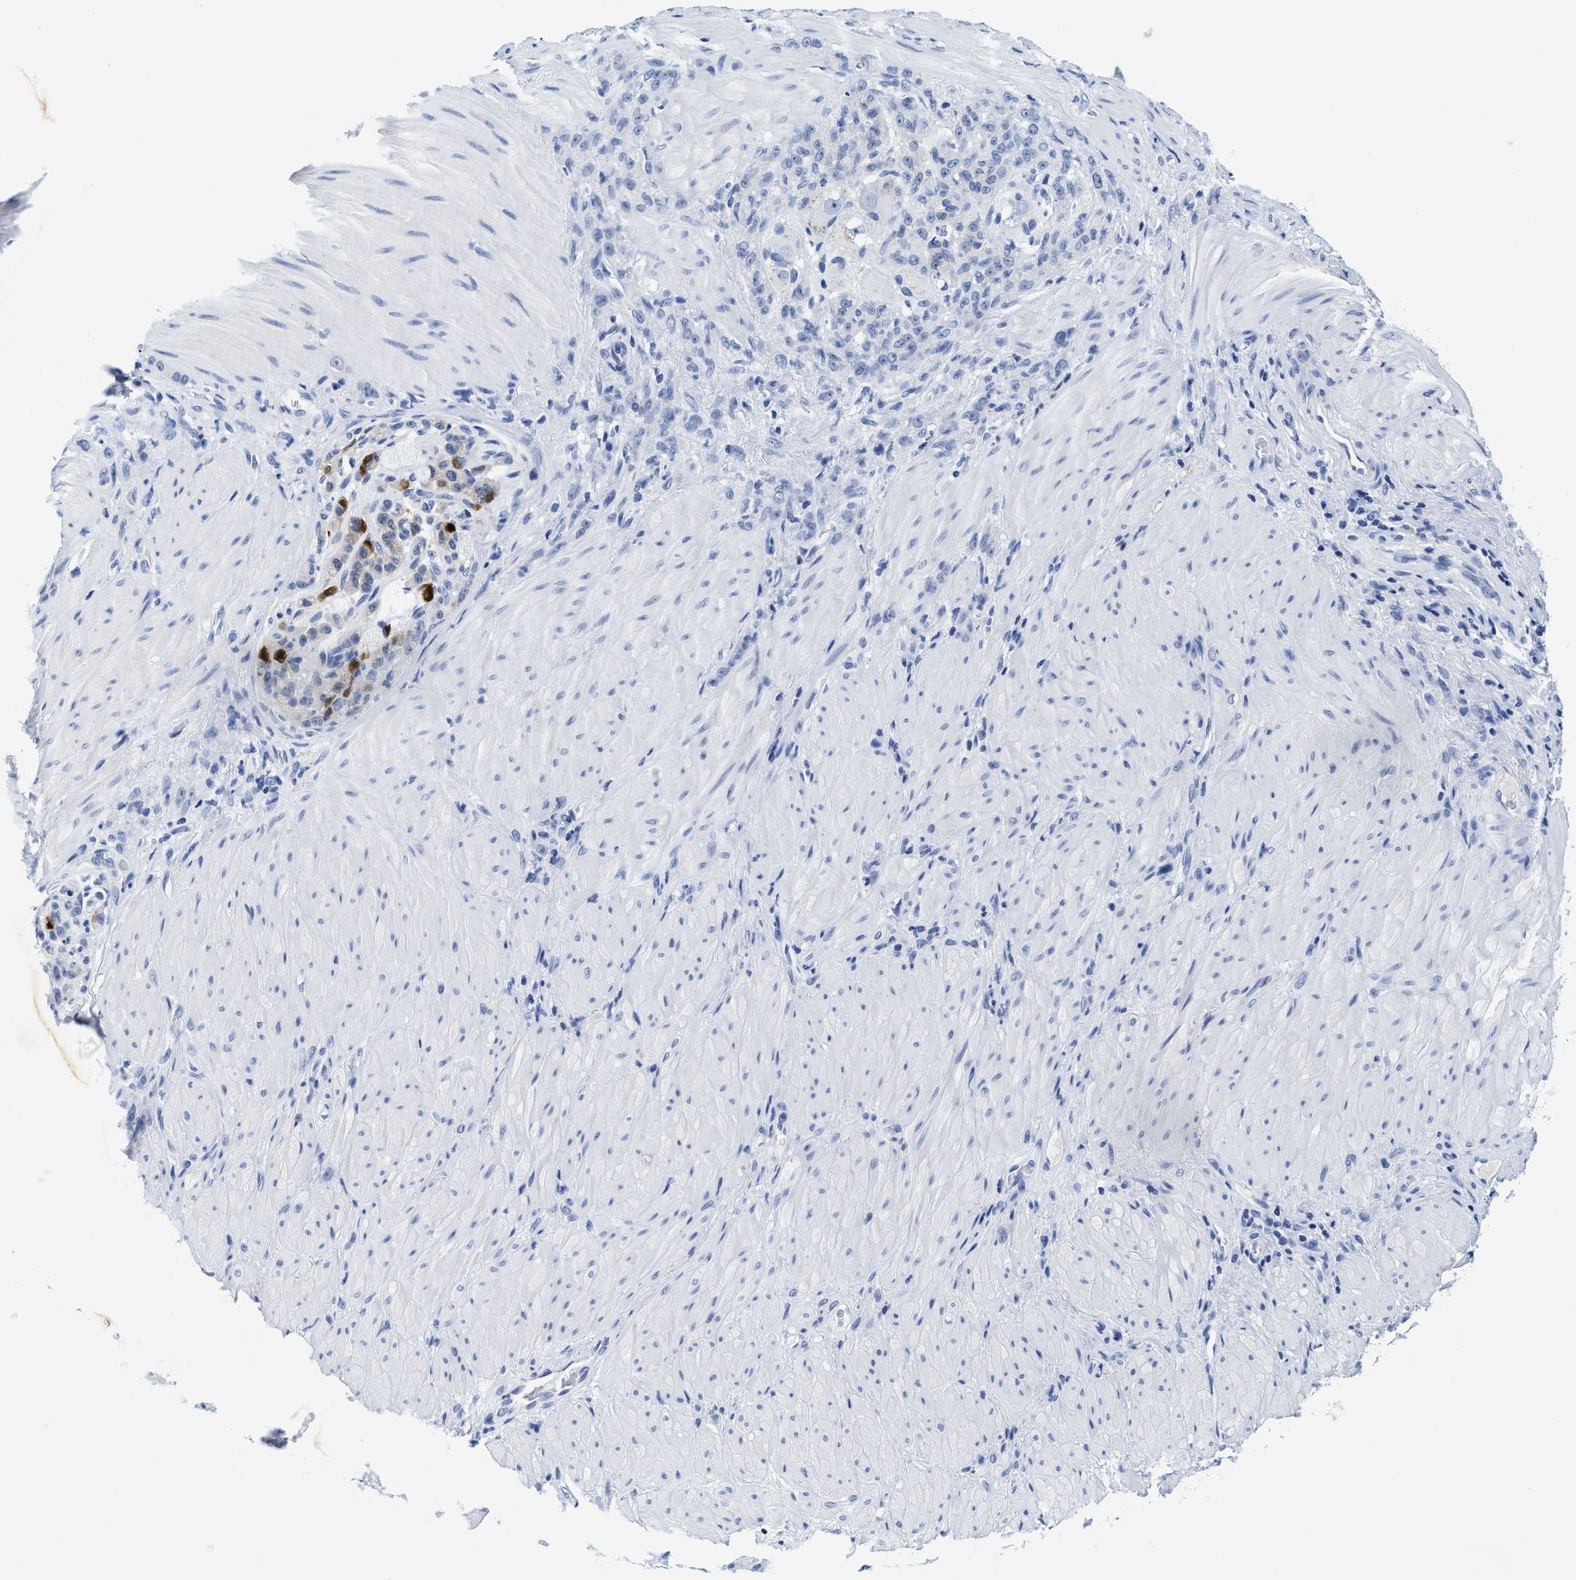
{"staining": {"intensity": "moderate", "quantity": "<25%", "location": "cytoplasmic/membranous"}, "tissue": "stomach cancer", "cell_type": "Tumor cells", "image_type": "cancer", "snomed": [{"axis": "morphology", "description": "Normal tissue, NOS"}, {"axis": "morphology", "description": "Adenocarcinoma, NOS"}, {"axis": "topography", "description": "Stomach"}], "caption": "Moderate cytoplasmic/membranous staining is seen in approximately <25% of tumor cells in stomach adenocarcinoma.", "gene": "TTC3", "patient": {"sex": "male", "age": 82}}